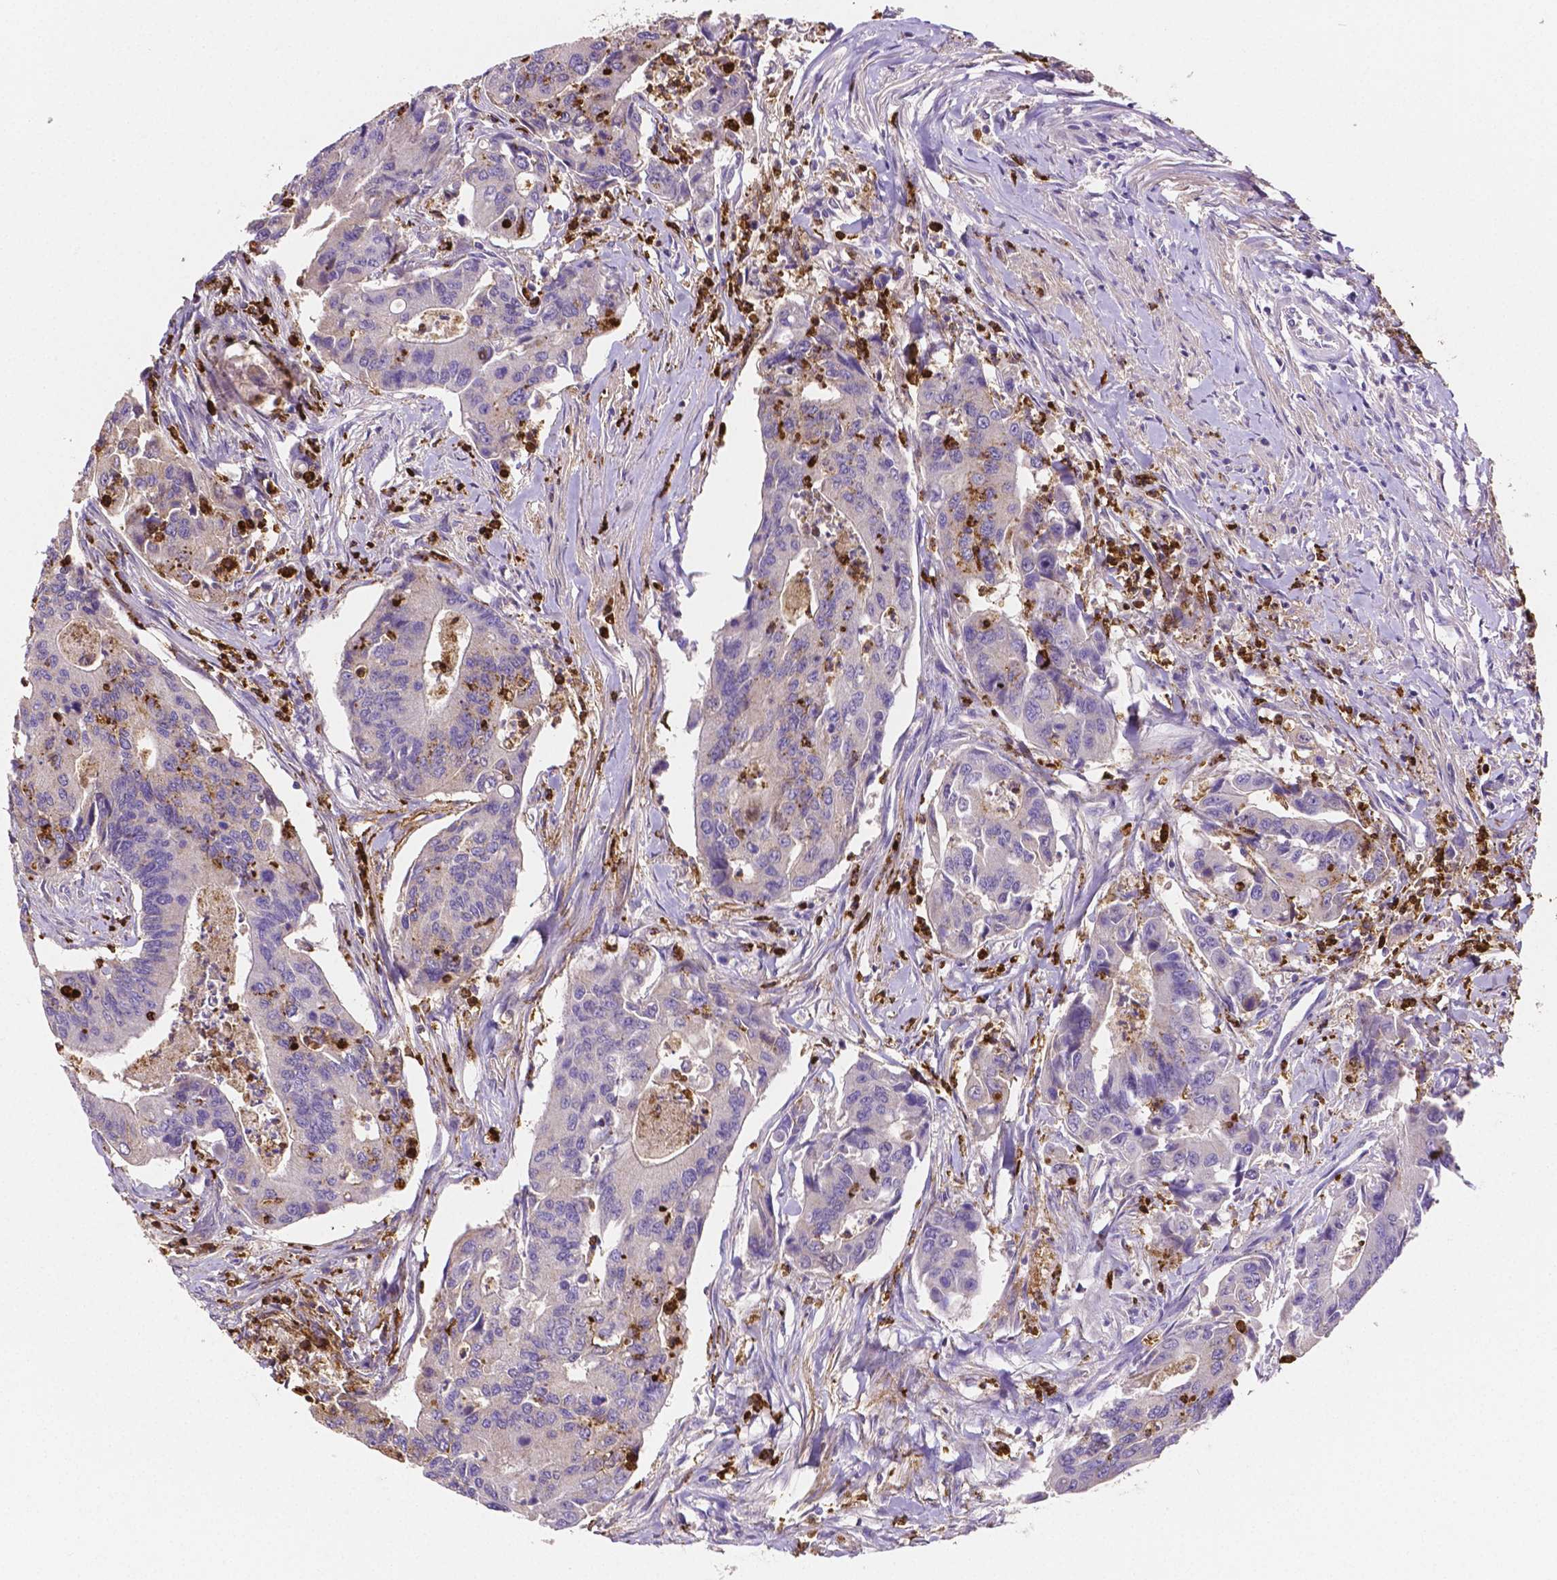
{"staining": {"intensity": "moderate", "quantity": "<25%", "location": "cytoplasmic/membranous"}, "tissue": "colorectal cancer", "cell_type": "Tumor cells", "image_type": "cancer", "snomed": [{"axis": "morphology", "description": "Adenocarcinoma, NOS"}, {"axis": "topography", "description": "Colon"}], "caption": "Immunohistochemical staining of colorectal cancer shows low levels of moderate cytoplasmic/membranous protein staining in about <25% of tumor cells. The protein is stained brown, and the nuclei are stained in blue (DAB IHC with brightfield microscopy, high magnification).", "gene": "MMP9", "patient": {"sex": "female", "age": 67}}